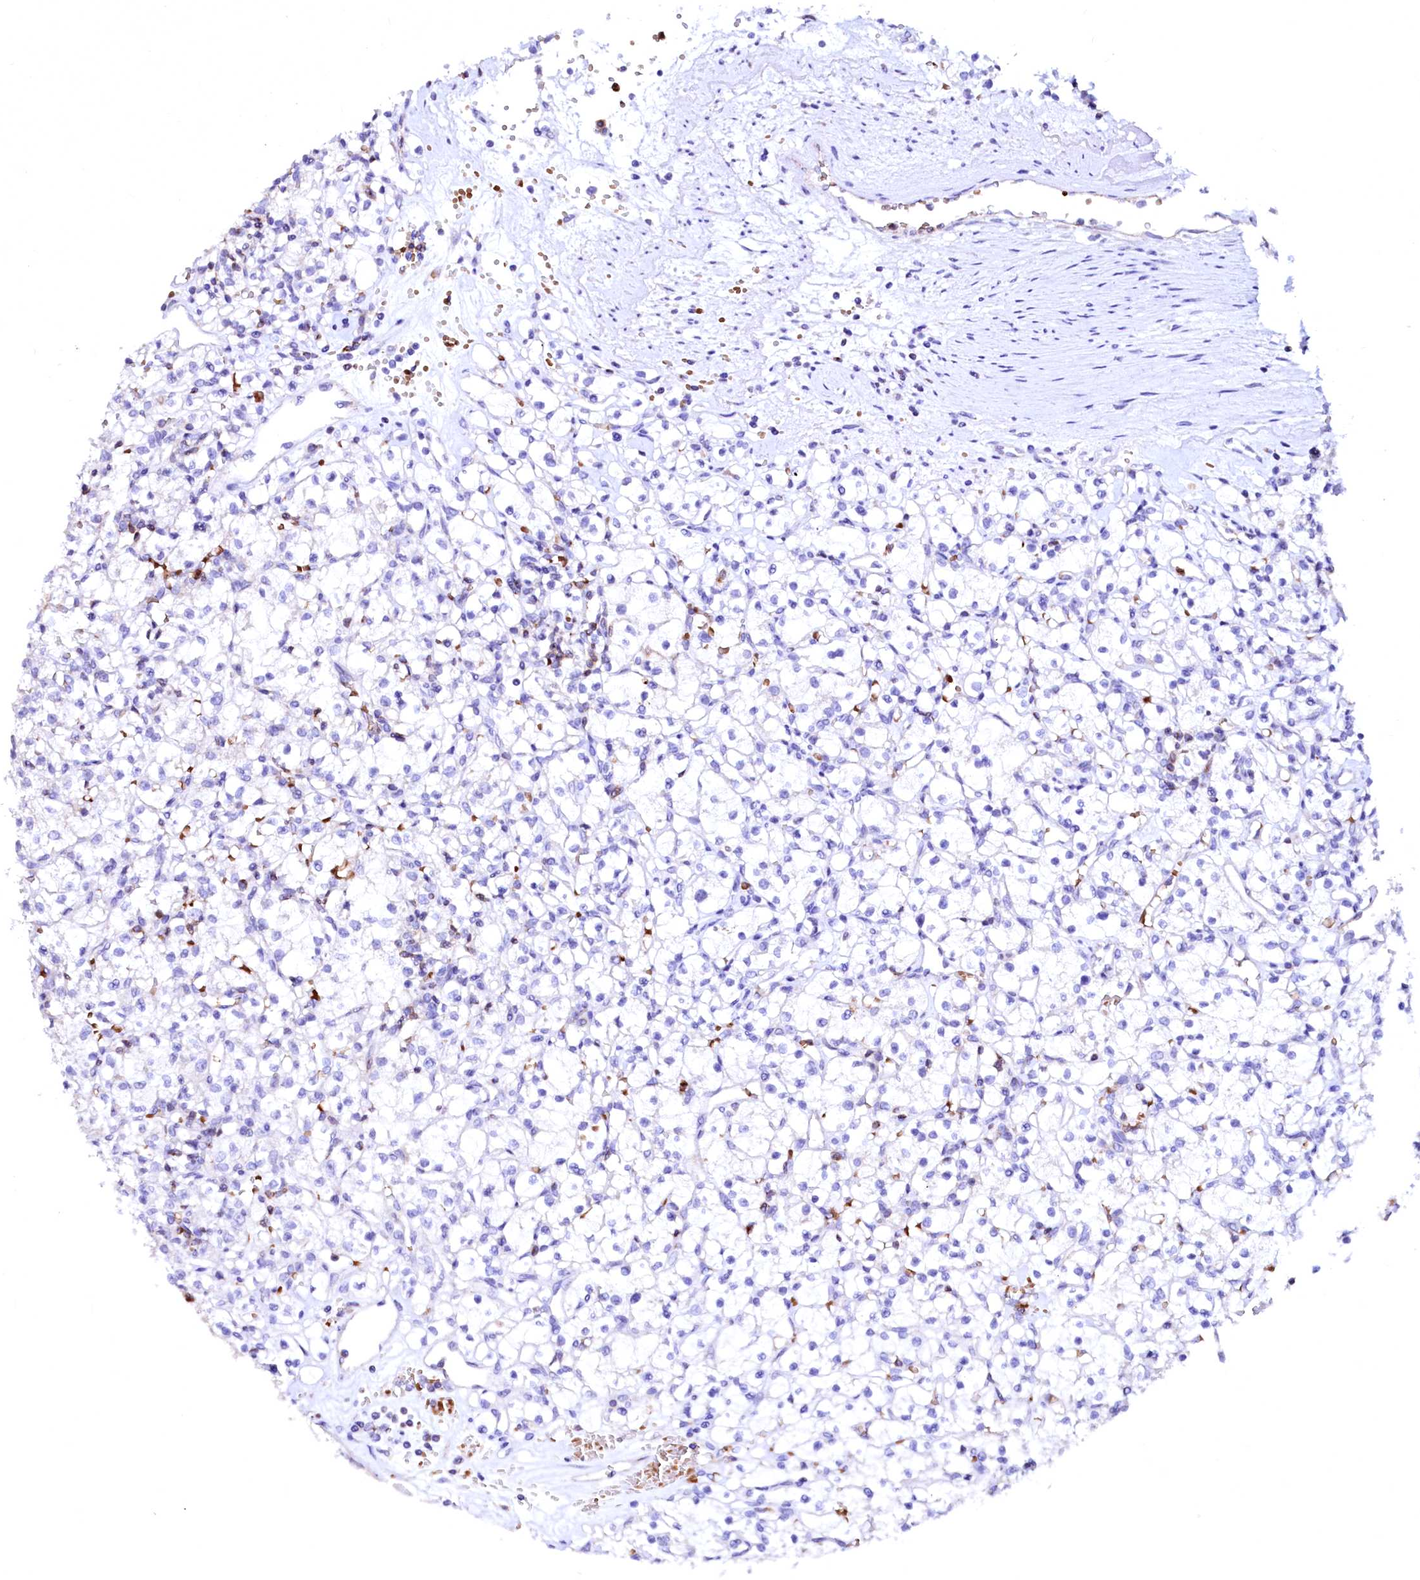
{"staining": {"intensity": "negative", "quantity": "none", "location": "none"}, "tissue": "renal cancer", "cell_type": "Tumor cells", "image_type": "cancer", "snomed": [{"axis": "morphology", "description": "Adenocarcinoma, NOS"}, {"axis": "topography", "description": "Kidney"}], "caption": "Immunohistochemical staining of human renal cancer (adenocarcinoma) shows no significant positivity in tumor cells.", "gene": "RAB27A", "patient": {"sex": "female", "age": 59}}